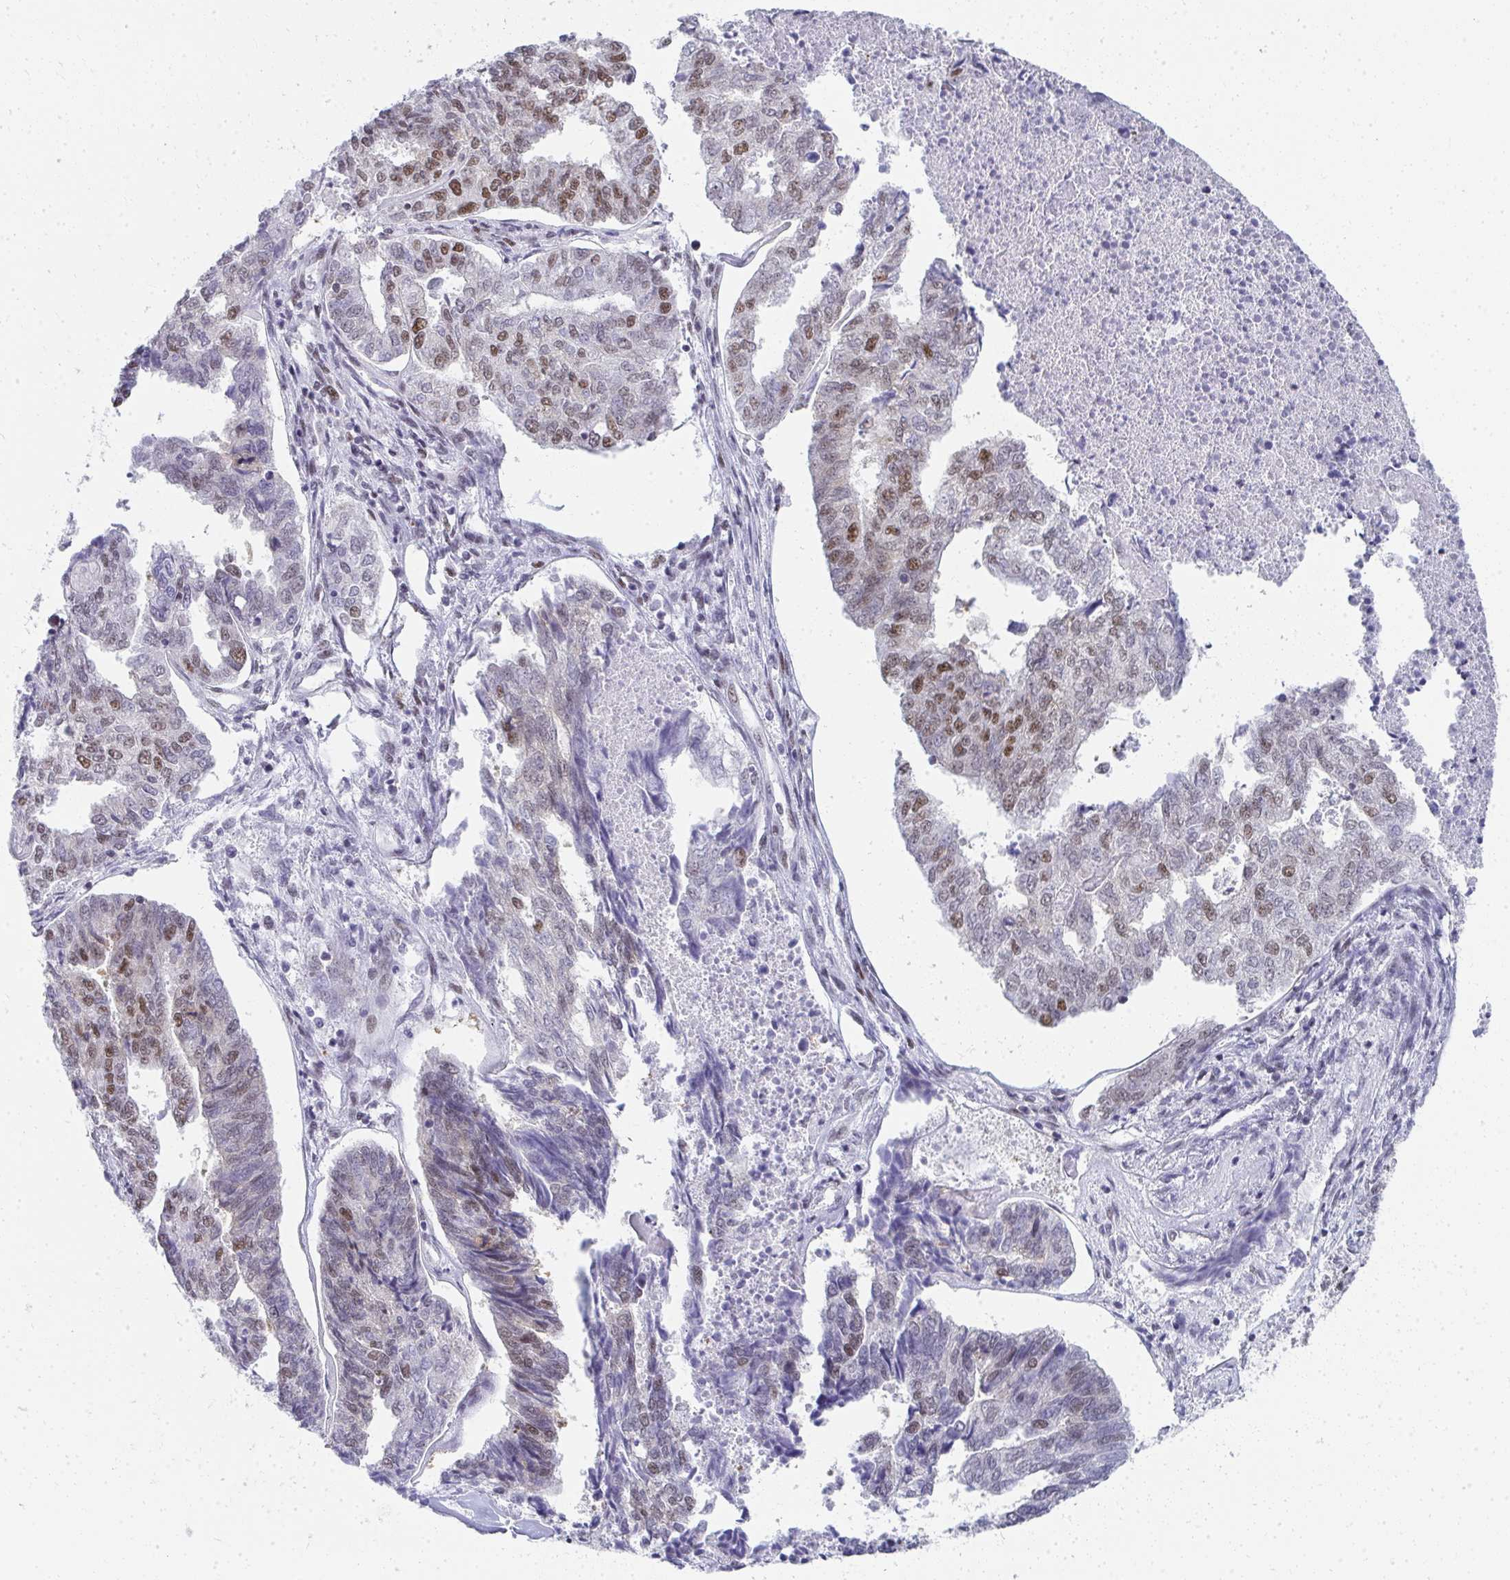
{"staining": {"intensity": "moderate", "quantity": "25%-75%", "location": "nuclear"}, "tissue": "endometrial cancer", "cell_type": "Tumor cells", "image_type": "cancer", "snomed": [{"axis": "morphology", "description": "Adenocarcinoma, NOS"}, {"axis": "topography", "description": "Endometrium"}], "caption": "Human endometrial cancer (adenocarcinoma) stained for a protein (brown) reveals moderate nuclear positive positivity in about 25%-75% of tumor cells.", "gene": "CREBBP", "patient": {"sex": "female", "age": 73}}